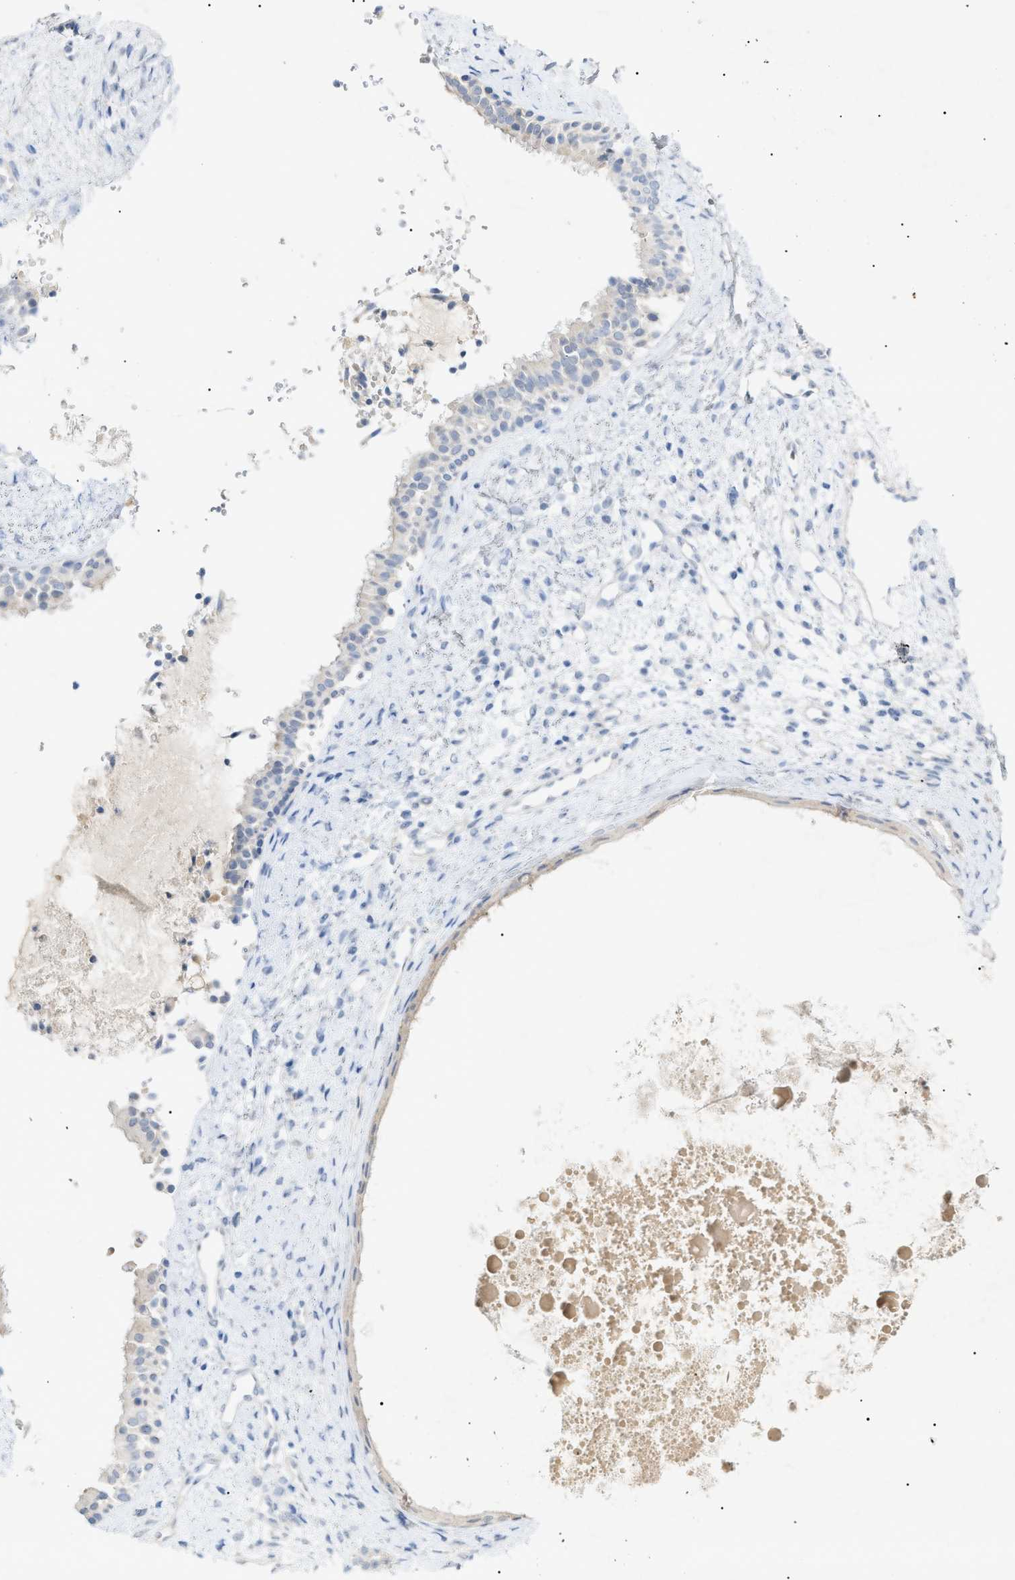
{"staining": {"intensity": "weak", "quantity": "25%-75%", "location": "cytoplasmic/membranous"}, "tissue": "nasopharynx", "cell_type": "Respiratory epithelial cells", "image_type": "normal", "snomed": [{"axis": "morphology", "description": "Normal tissue, NOS"}, {"axis": "topography", "description": "Nasopharynx"}], "caption": "A micrograph of nasopharynx stained for a protein demonstrates weak cytoplasmic/membranous brown staining in respiratory epithelial cells. (DAB = brown stain, brightfield microscopy at high magnification).", "gene": "SLC25A31", "patient": {"sex": "male", "age": 22}}